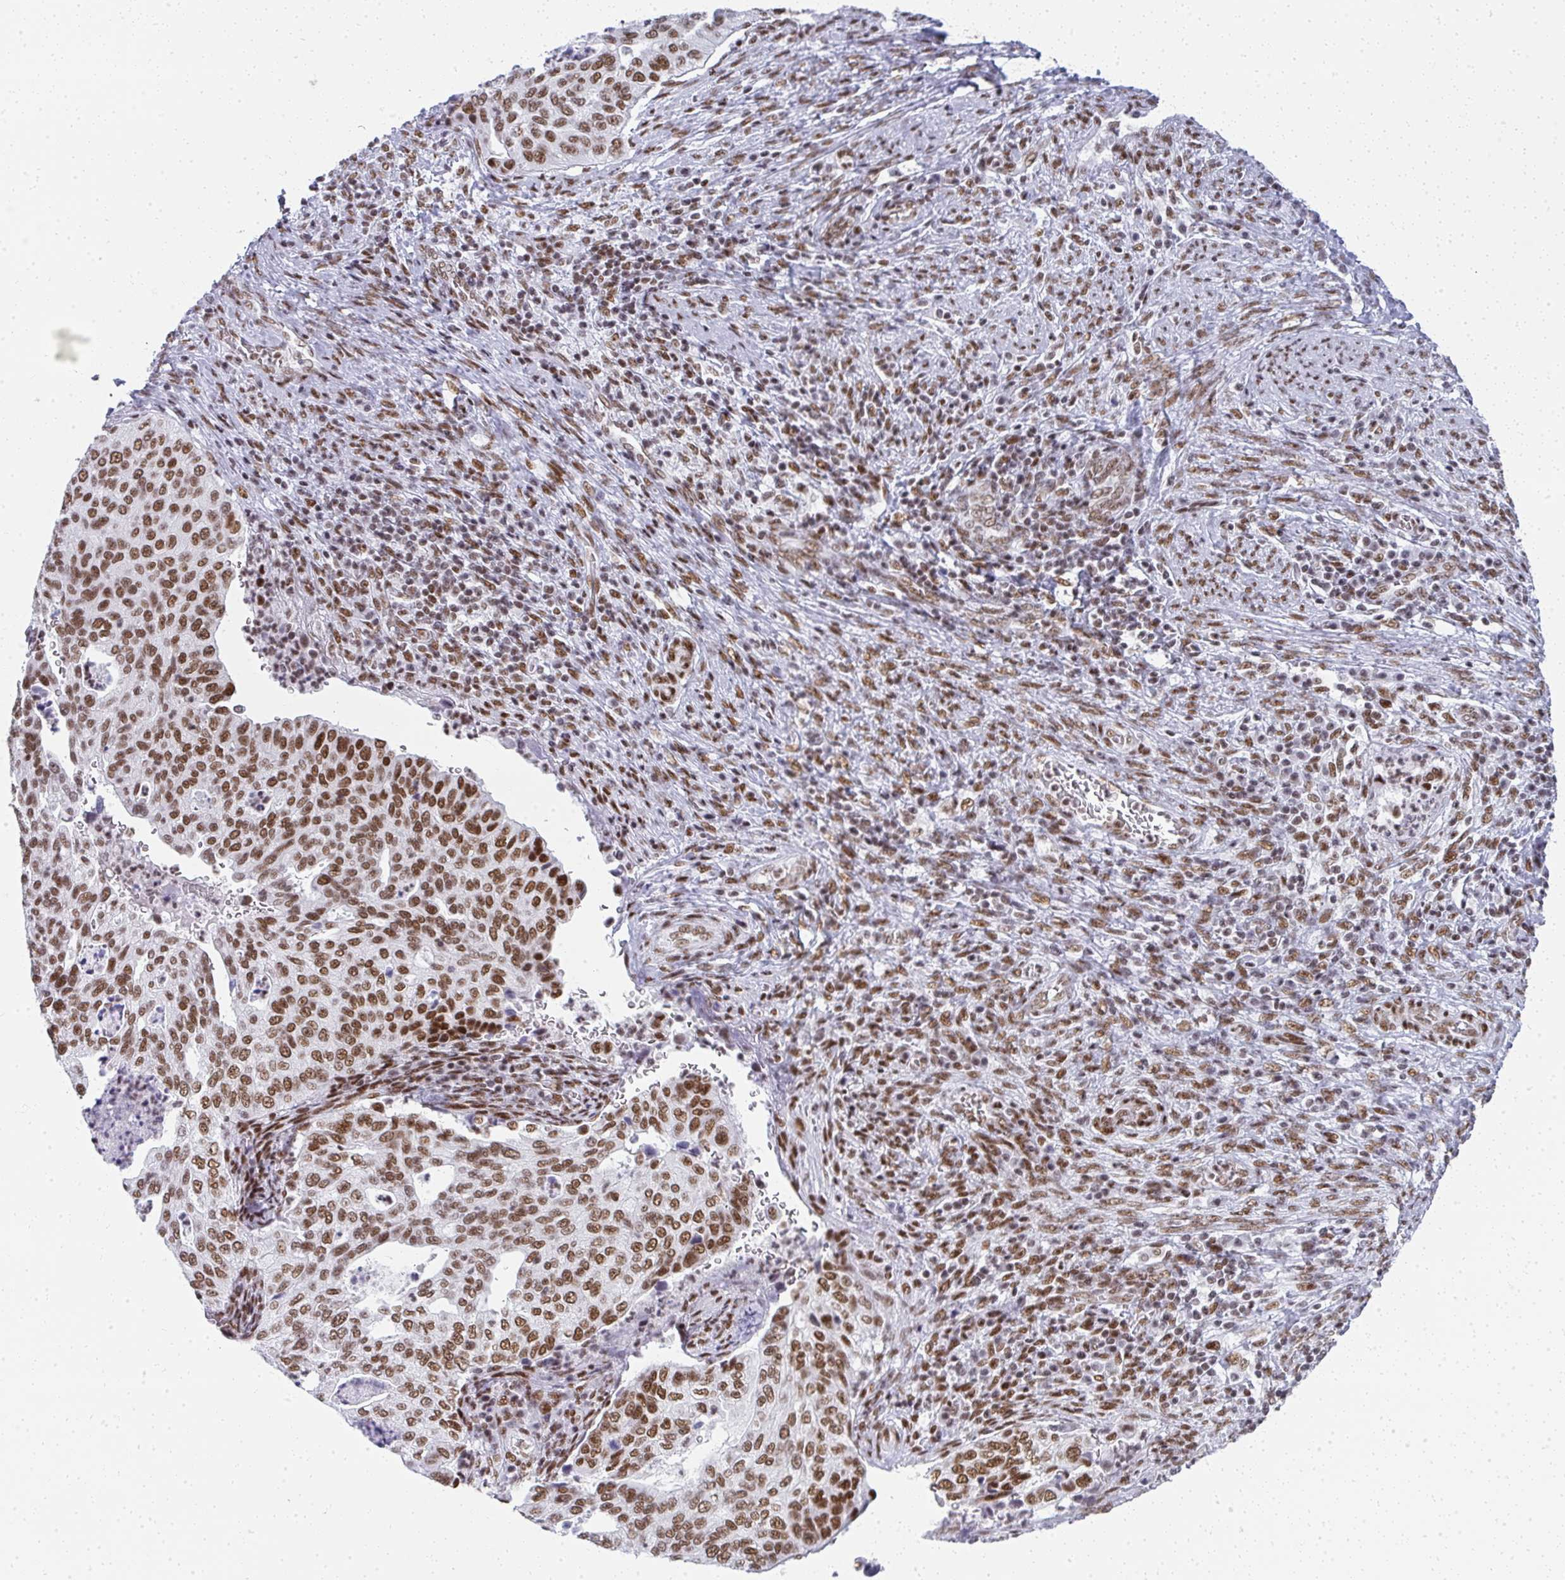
{"staining": {"intensity": "moderate", "quantity": ">75%", "location": "nuclear"}, "tissue": "cervical cancer", "cell_type": "Tumor cells", "image_type": "cancer", "snomed": [{"axis": "morphology", "description": "Squamous cell carcinoma, NOS"}, {"axis": "topography", "description": "Cervix"}], "caption": "Immunohistochemistry of squamous cell carcinoma (cervical) exhibits medium levels of moderate nuclear staining in about >75% of tumor cells. The staining was performed using DAB to visualize the protein expression in brown, while the nuclei were stained in blue with hematoxylin (Magnification: 20x).", "gene": "CREBBP", "patient": {"sex": "female", "age": 38}}